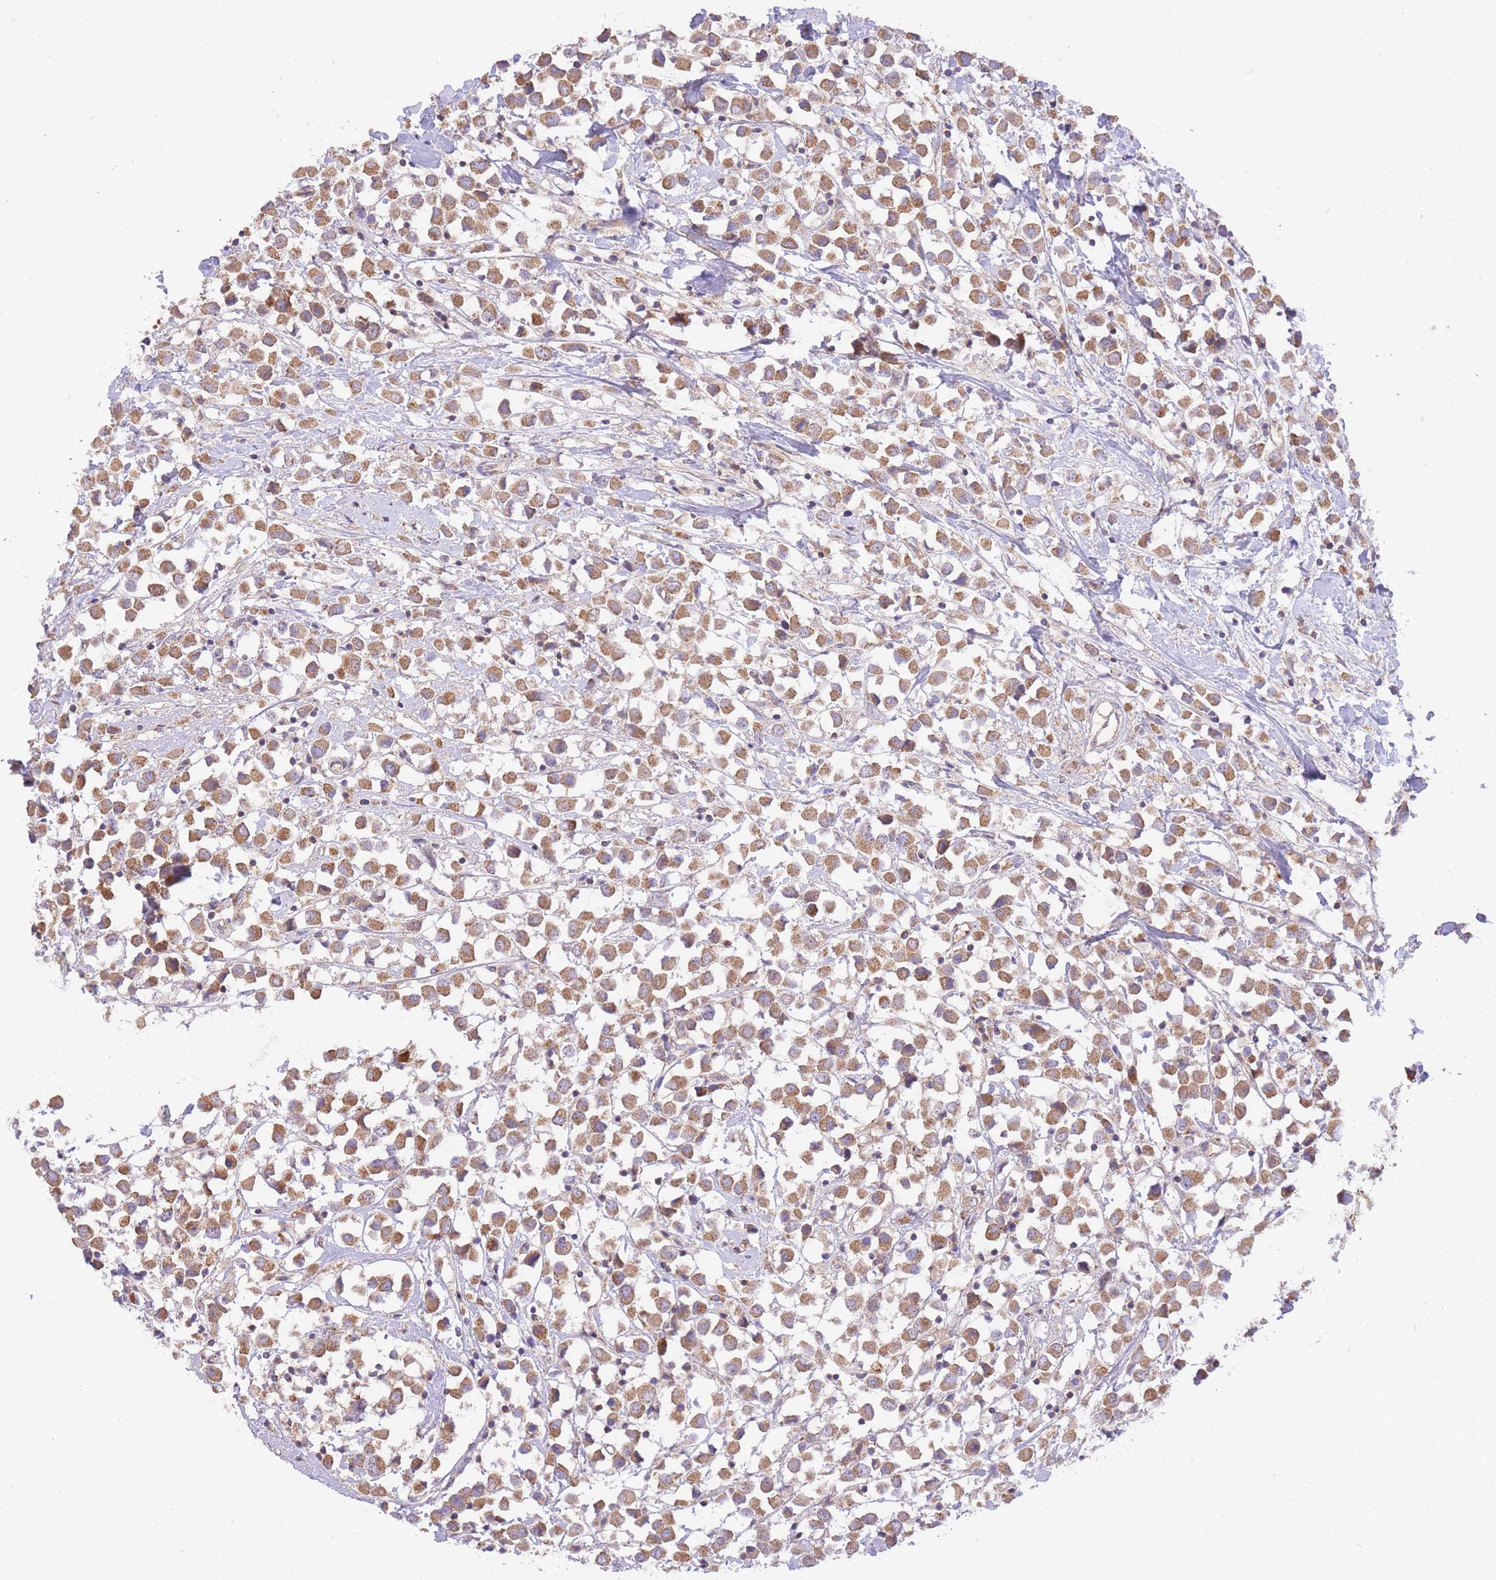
{"staining": {"intensity": "moderate", "quantity": ">75%", "location": "cytoplasmic/membranous"}, "tissue": "breast cancer", "cell_type": "Tumor cells", "image_type": "cancer", "snomed": [{"axis": "morphology", "description": "Duct carcinoma"}, {"axis": "topography", "description": "Breast"}], "caption": "The immunohistochemical stain shows moderate cytoplasmic/membranous staining in tumor cells of breast invasive ductal carcinoma tissue.", "gene": "PREP", "patient": {"sex": "female", "age": 61}}